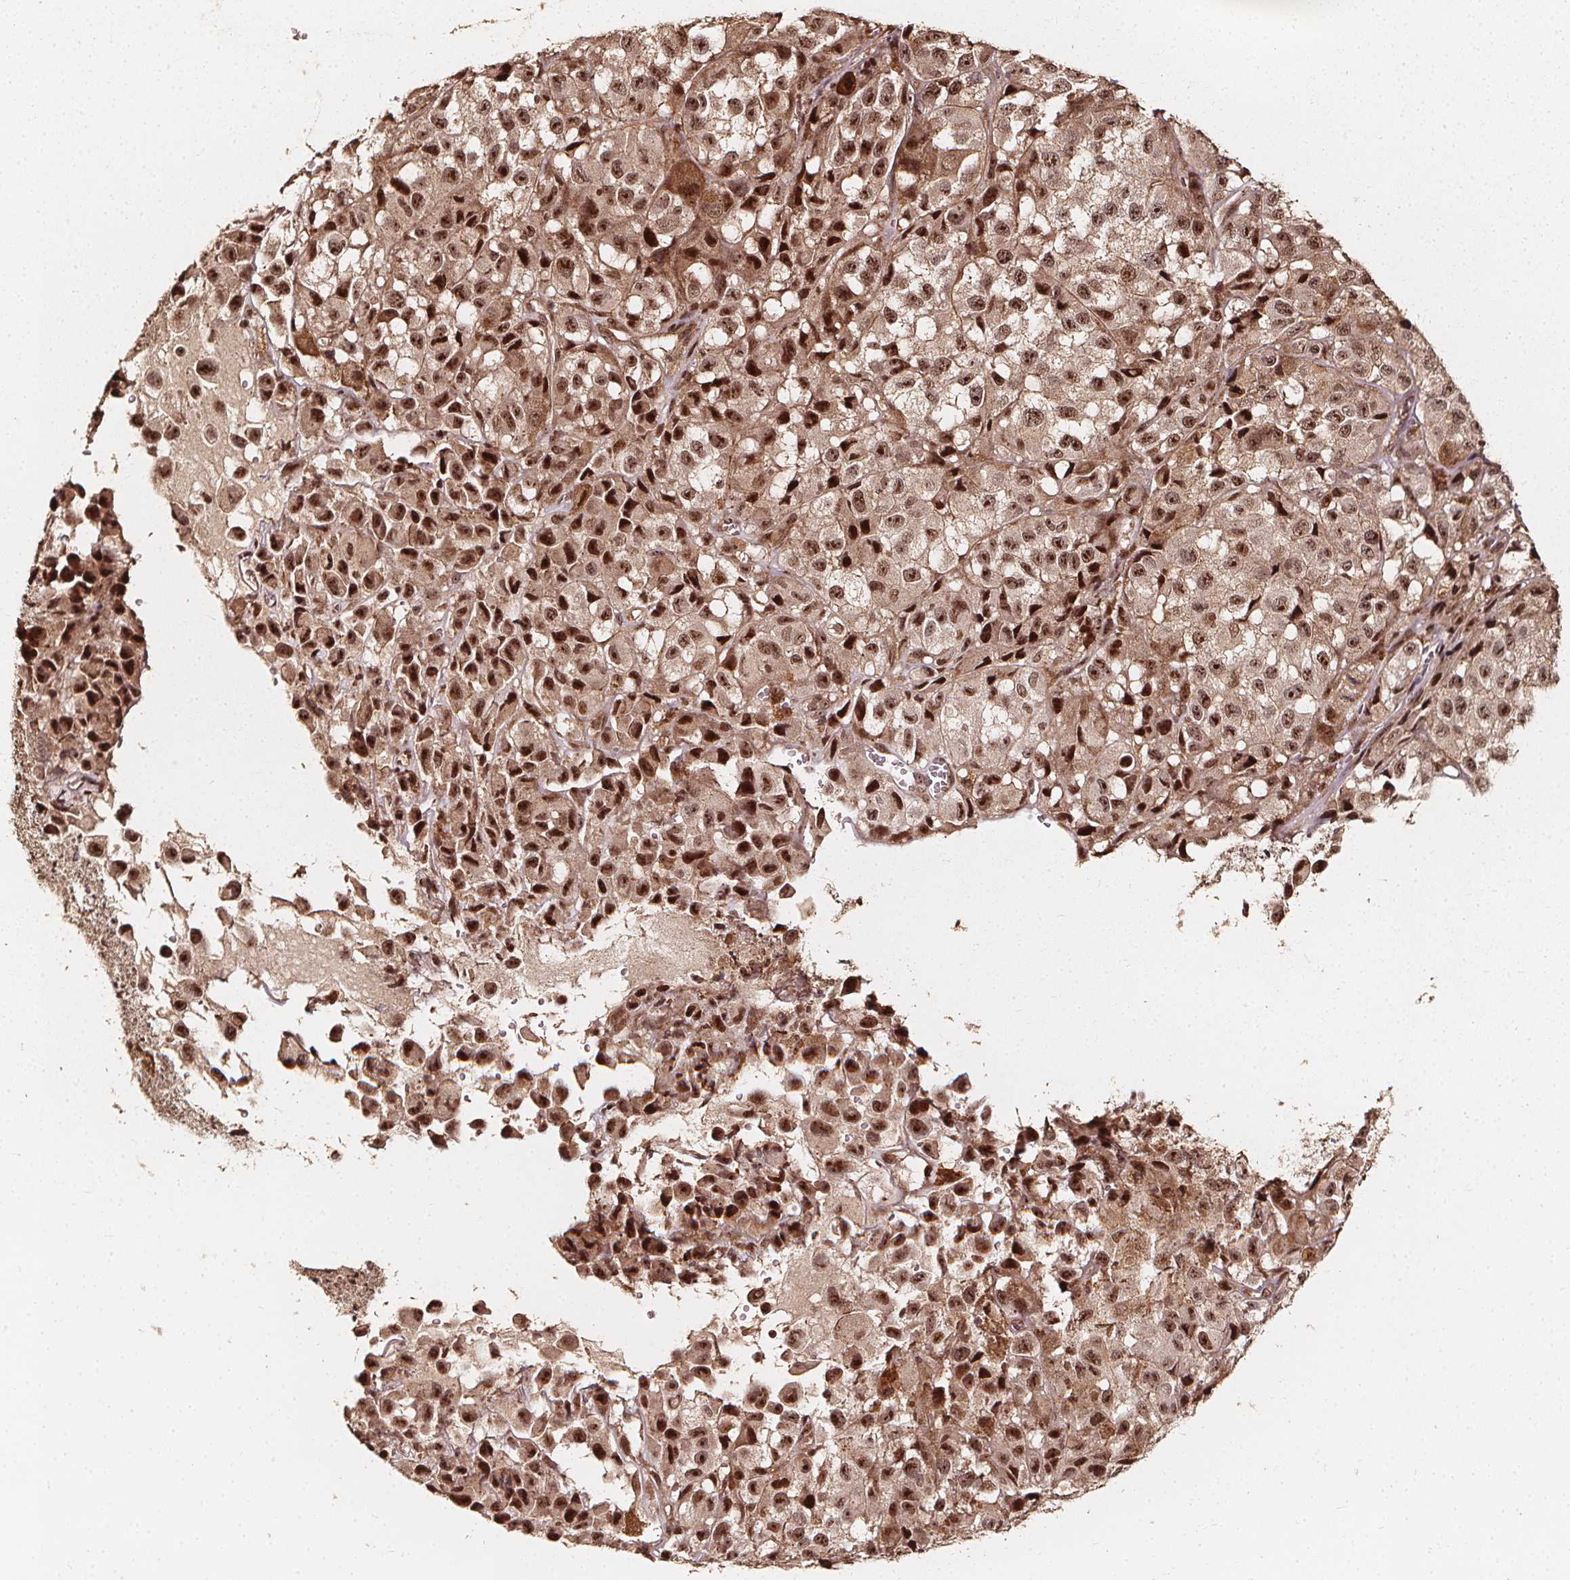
{"staining": {"intensity": "moderate", "quantity": ">75%", "location": "cytoplasmic/membranous,nuclear"}, "tissue": "melanoma", "cell_type": "Tumor cells", "image_type": "cancer", "snomed": [{"axis": "morphology", "description": "Malignant melanoma, NOS"}, {"axis": "topography", "description": "Skin"}], "caption": "Tumor cells exhibit moderate cytoplasmic/membranous and nuclear expression in approximately >75% of cells in malignant melanoma. (Stains: DAB in brown, nuclei in blue, Microscopy: brightfield microscopy at high magnification).", "gene": "EXOSC9", "patient": {"sex": "male", "age": 93}}